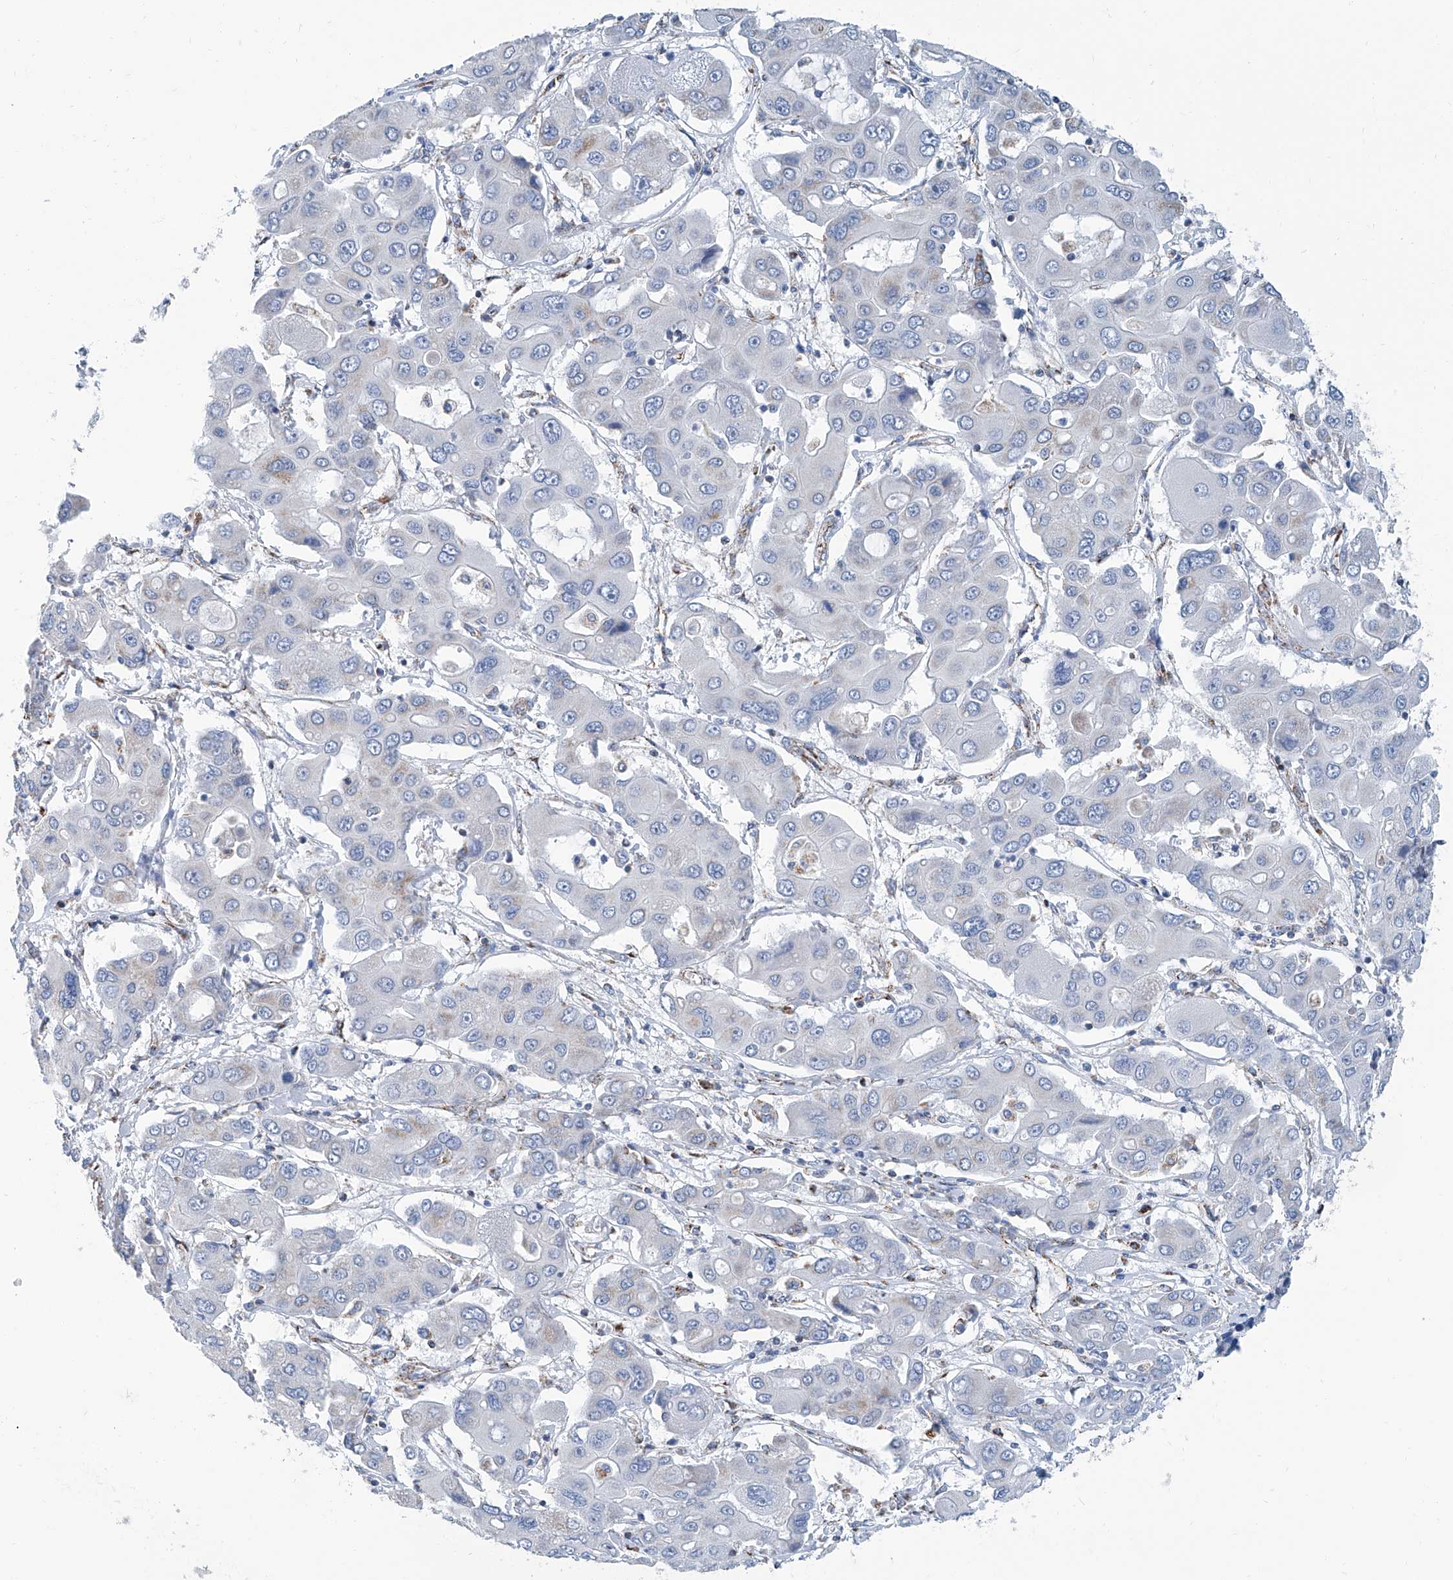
{"staining": {"intensity": "negative", "quantity": "none", "location": "none"}, "tissue": "liver cancer", "cell_type": "Tumor cells", "image_type": "cancer", "snomed": [{"axis": "morphology", "description": "Cholangiocarcinoma"}, {"axis": "topography", "description": "Liver"}], "caption": "A high-resolution photomicrograph shows IHC staining of cholangiocarcinoma (liver), which shows no significant positivity in tumor cells. (IHC, brightfield microscopy, high magnification).", "gene": "MT-ND1", "patient": {"sex": "male", "age": 67}}